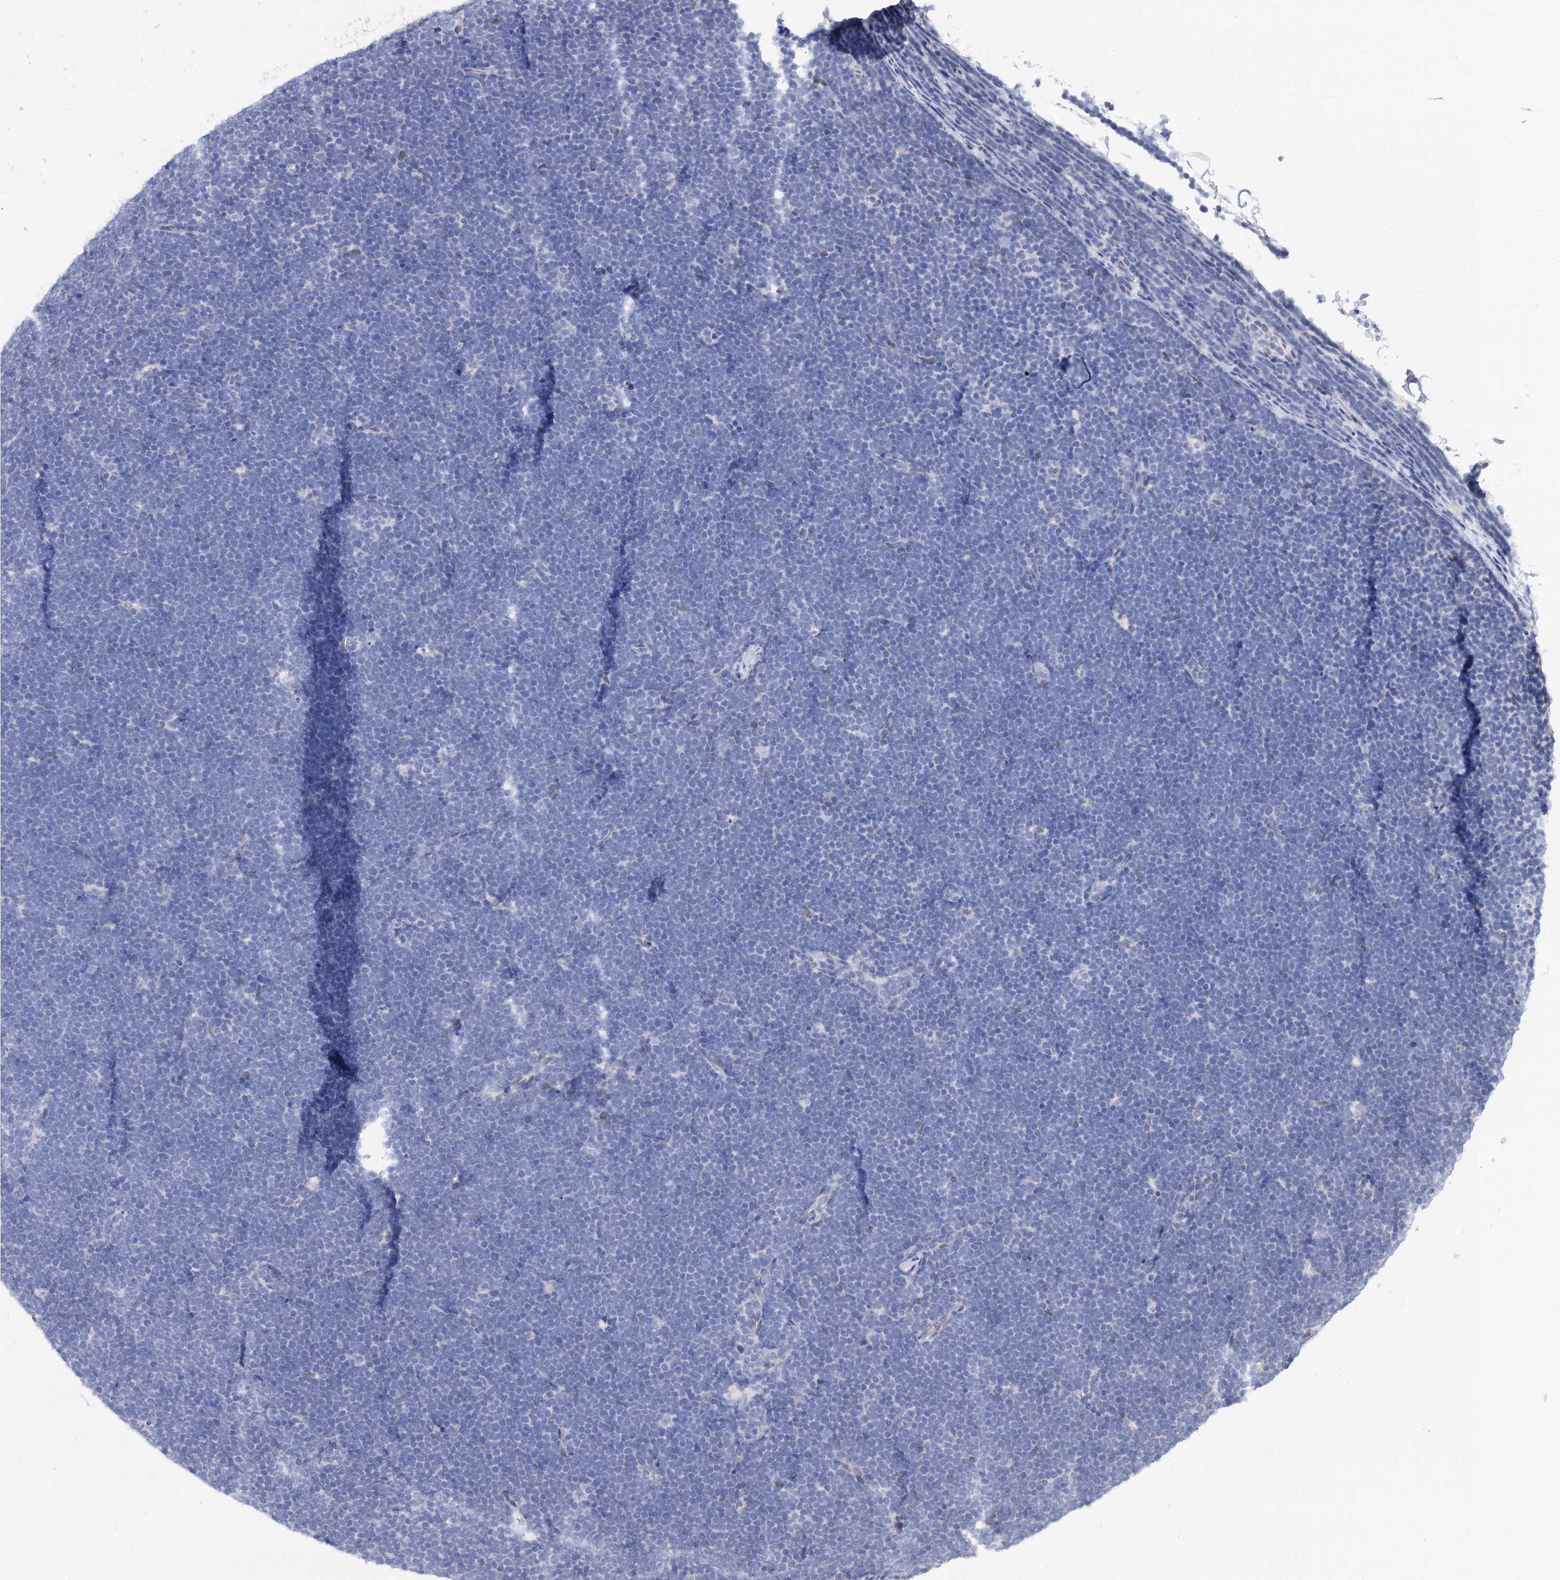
{"staining": {"intensity": "negative", "quantity": "none", "location": "none"}, "tissue": "lymphoma", "cell_type": "Tumor cells", "image_type": "cancer", "snomed": [{"axis": "morphology", "description": "Malignant lymphoma, non-Hodgkin's type, High grade"}, {"axis": "topography", "description": "Lymph node"}], "caption": "Immunohistochemistry micrograph of human lymphoma stained for a protein (brown), which shows no expression in tumor cells.", "gene": "TMEM201", "patient": {"sex": "male", "age": 13}}